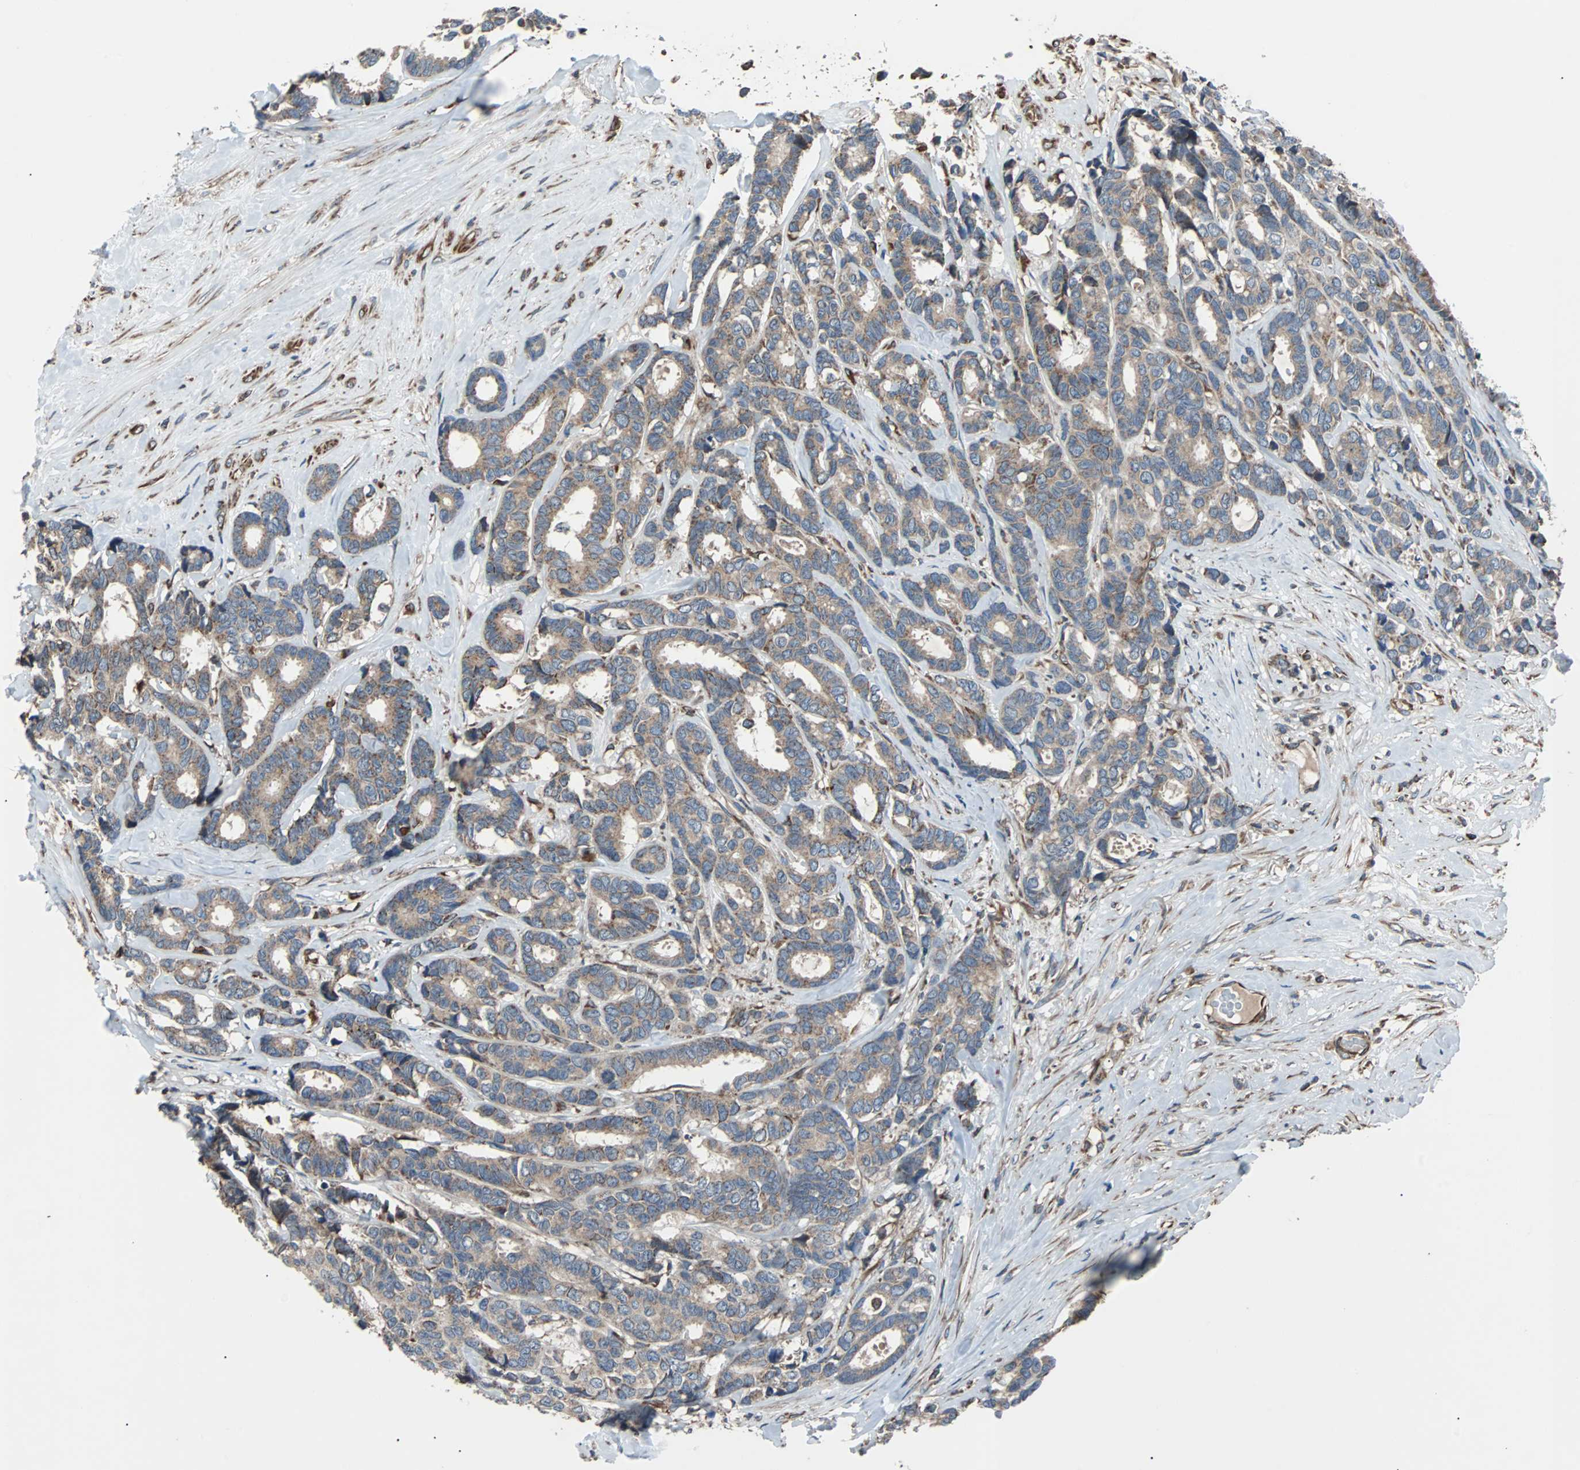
{"staining": {"intensity": "weak", "quantity": ">75%", "location": "cytoplasmic/membranous"}, "tissue": "breast cancer", "cell_type": "Tumor cells", "image_type": "cancer", "snomed": [{"axis": "morphology", "description": "Duct carcinoma"}, {"axis": "topography", "description": "Breast"}], "caption": "Immunohistochemical staining of human breast cancer exhibits low levels of weak cytoplasmic/membranous protein staining in about >75% of tumor cells. (Brightfield microscopy of DAB IHC at high magnification).", "gene": "ACTR3", "patient": {"sex": "female", "age": 87}}